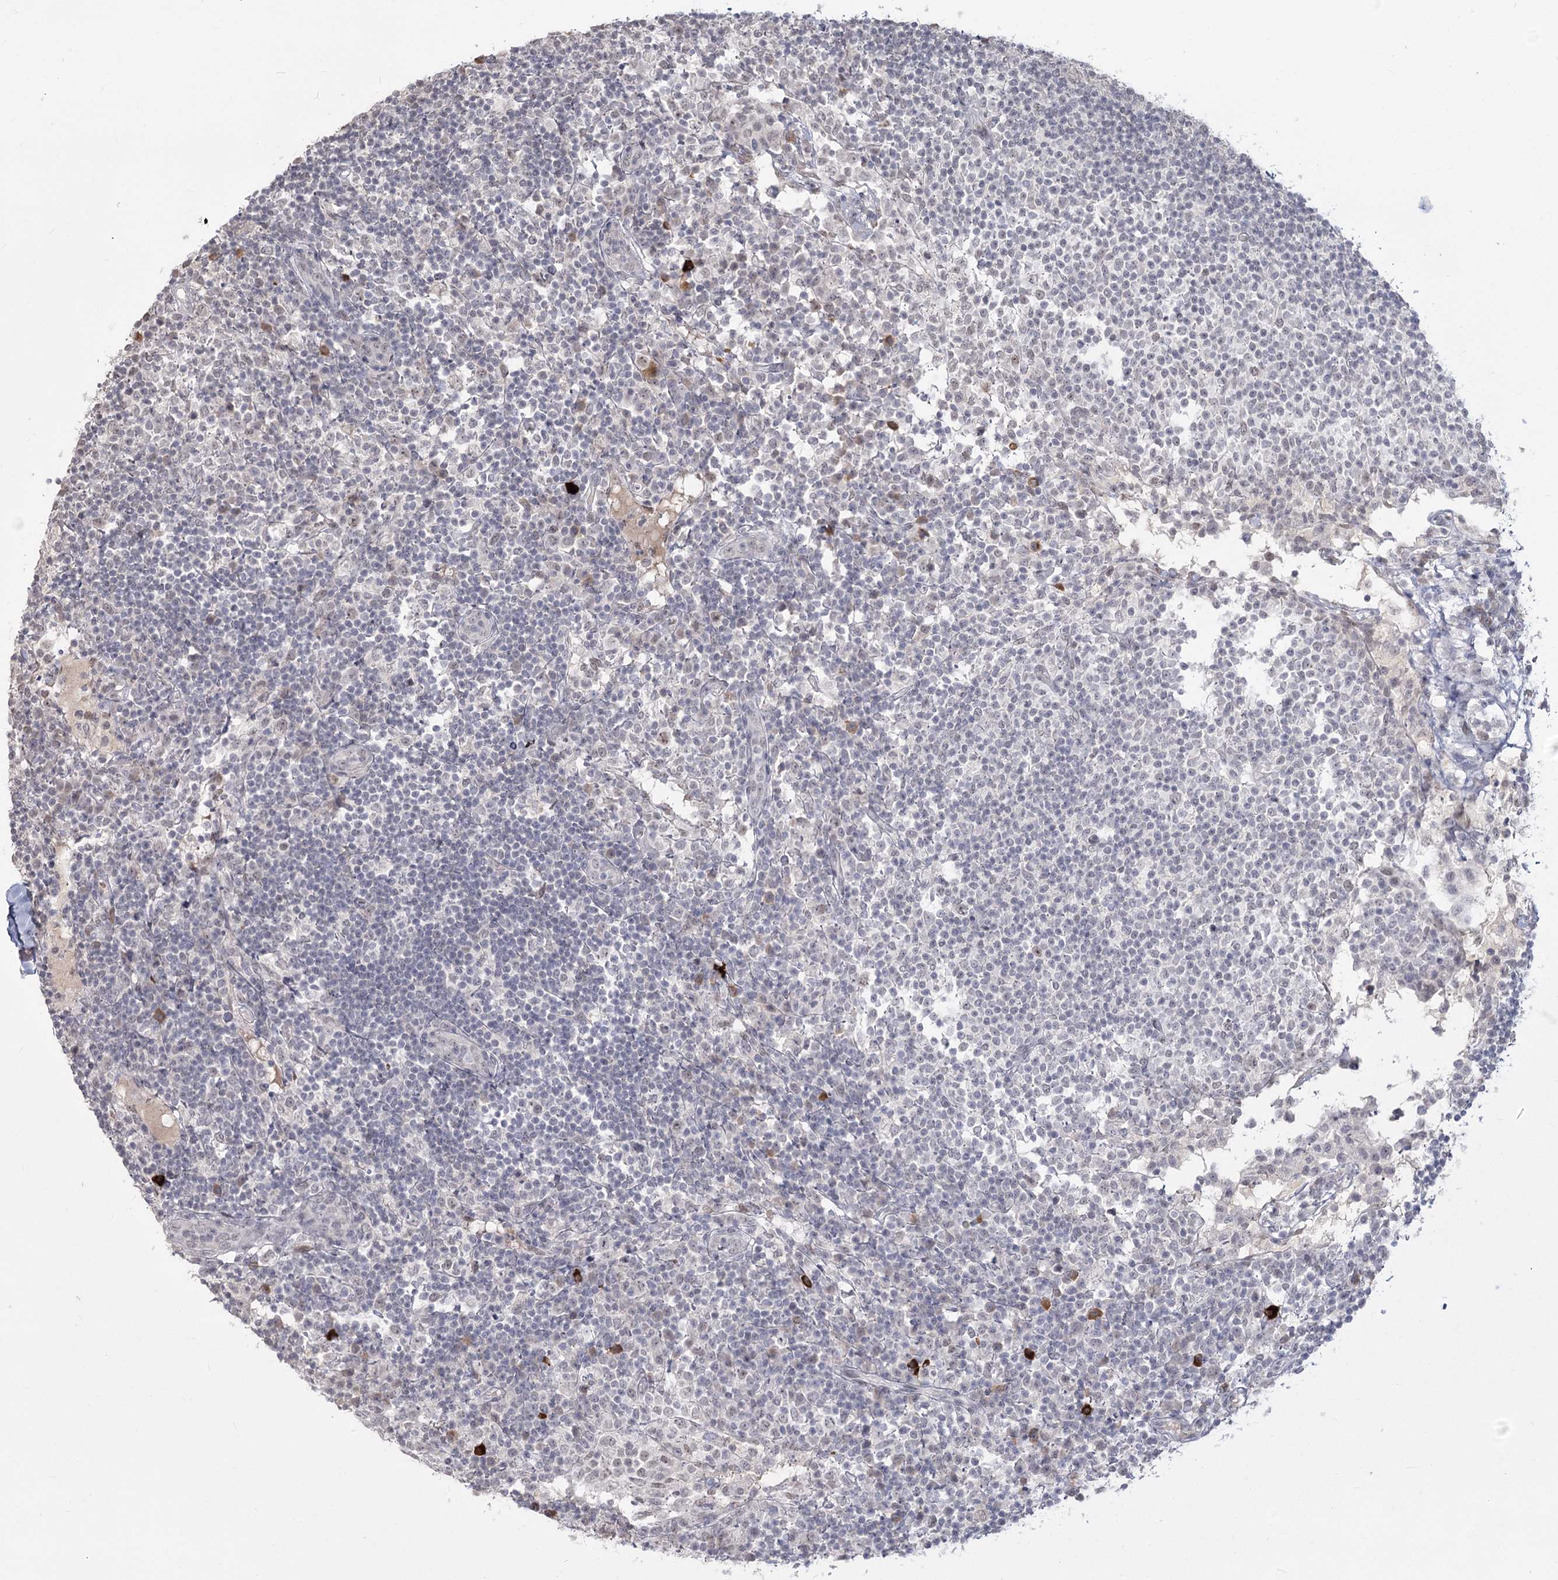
{"staining": {"intensity": "negative", "quantity": "none", "location": "none"}, "tissue": "lymph node", "cell_type": "Germinal center cells", "image_type": "normal", "snomed": [{"axis": "morphology", "description": "Normal tissue, NOS"}, {"axis": "topography", "description": "Lymph node"}], "caption": "Immunohistochemistry (IHC) photomicrograph of benign lymph node: lymph node stained with DAB exhibits no significant protein staining in germinal center cells. (Immunohistochemistry, brightfield microscopy, high magnification).", "gene": "LY6G5C", "patient": {"sex": "female", "age": 53}}